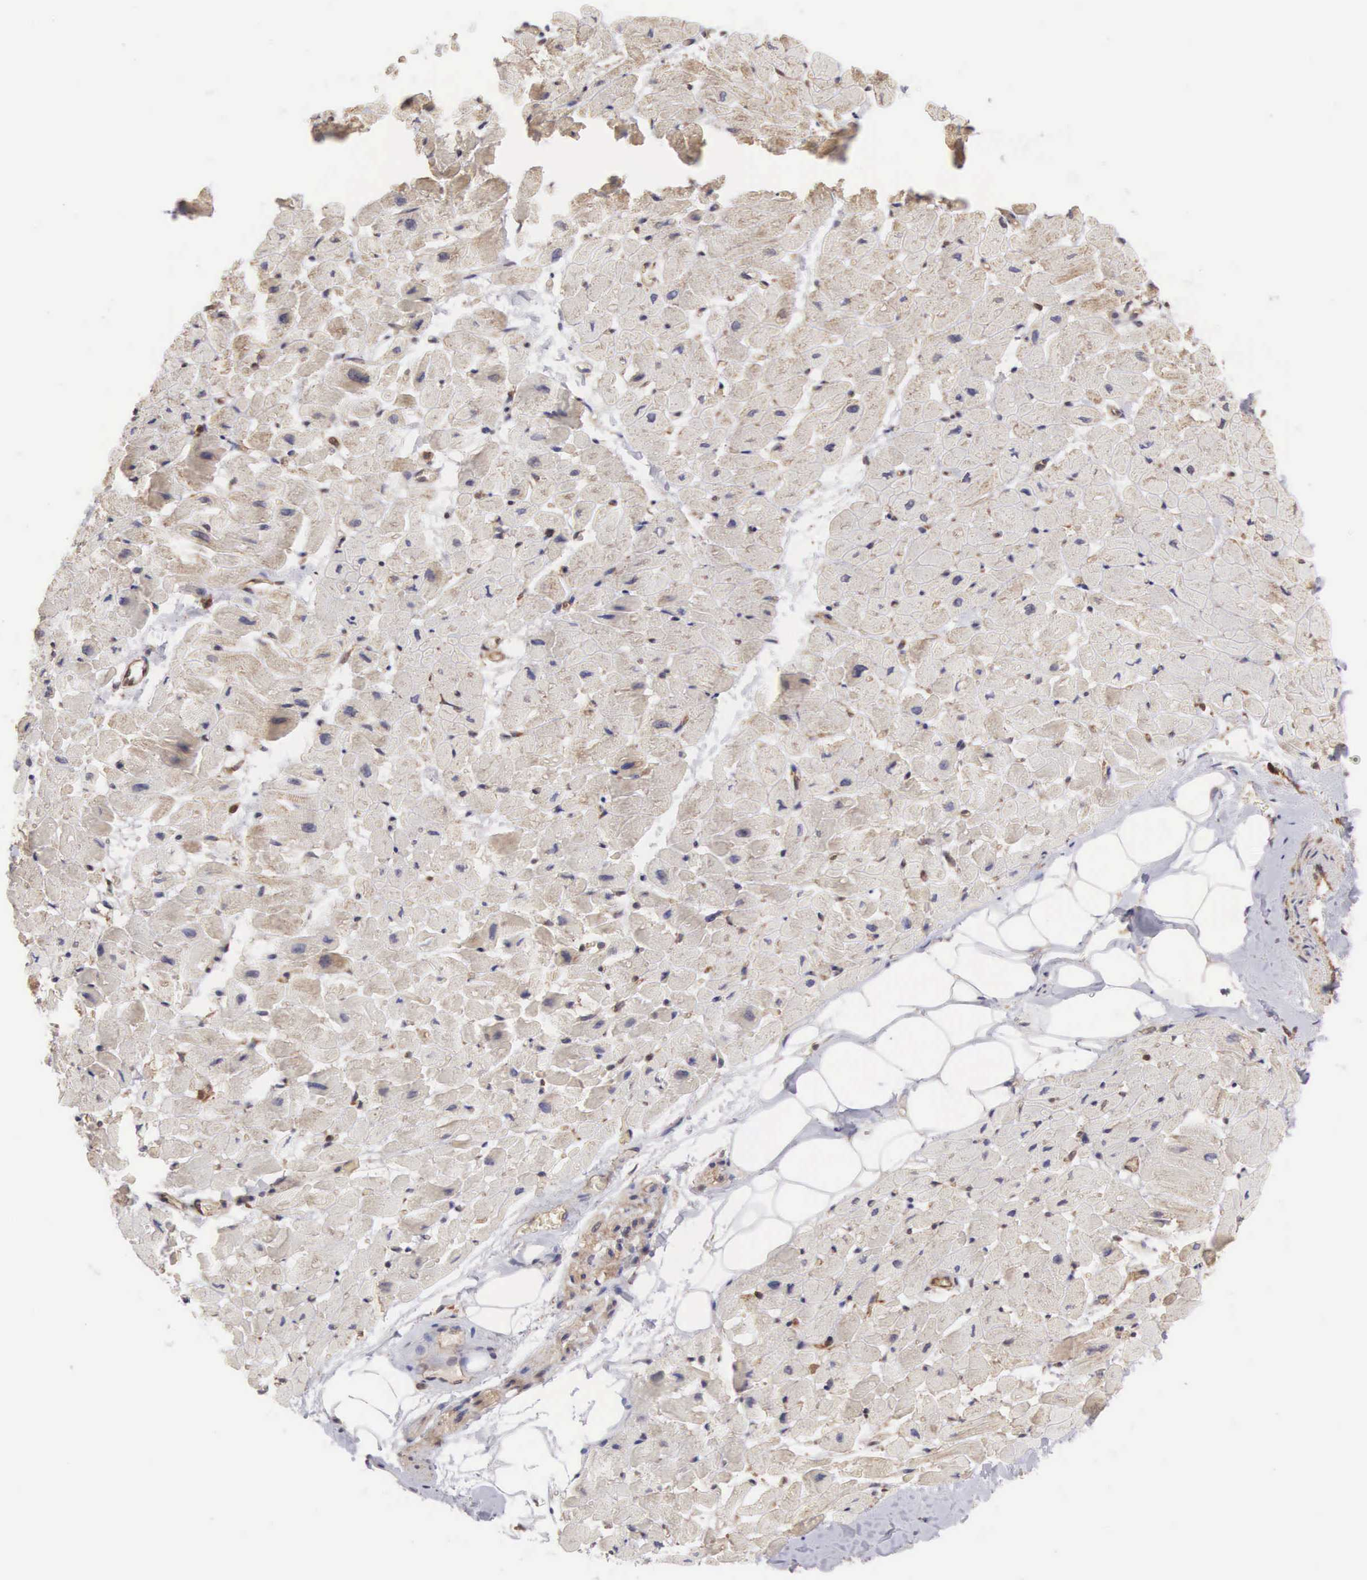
{"staining": {"intensity": "strong", "quantity": ">75%", "location": "cytoplasmic/membranous"}, "tissue": "heart muscle", "cell_type": "Cardiomyocytes", "image_type": "normal", "snomed": [{"axis": "morphology", "description": "Normal tissue, NOS"}, {"axis": "topography", "description": "Heart"}], "caption": "Human heart muscle stained for a protein (brown) displays strong cytoplasmic/membranous positive expression in approximately >75% of cardiomyocytes.", "gene": "DHRS1", "patient": {"sex": "male", "age": 45}}